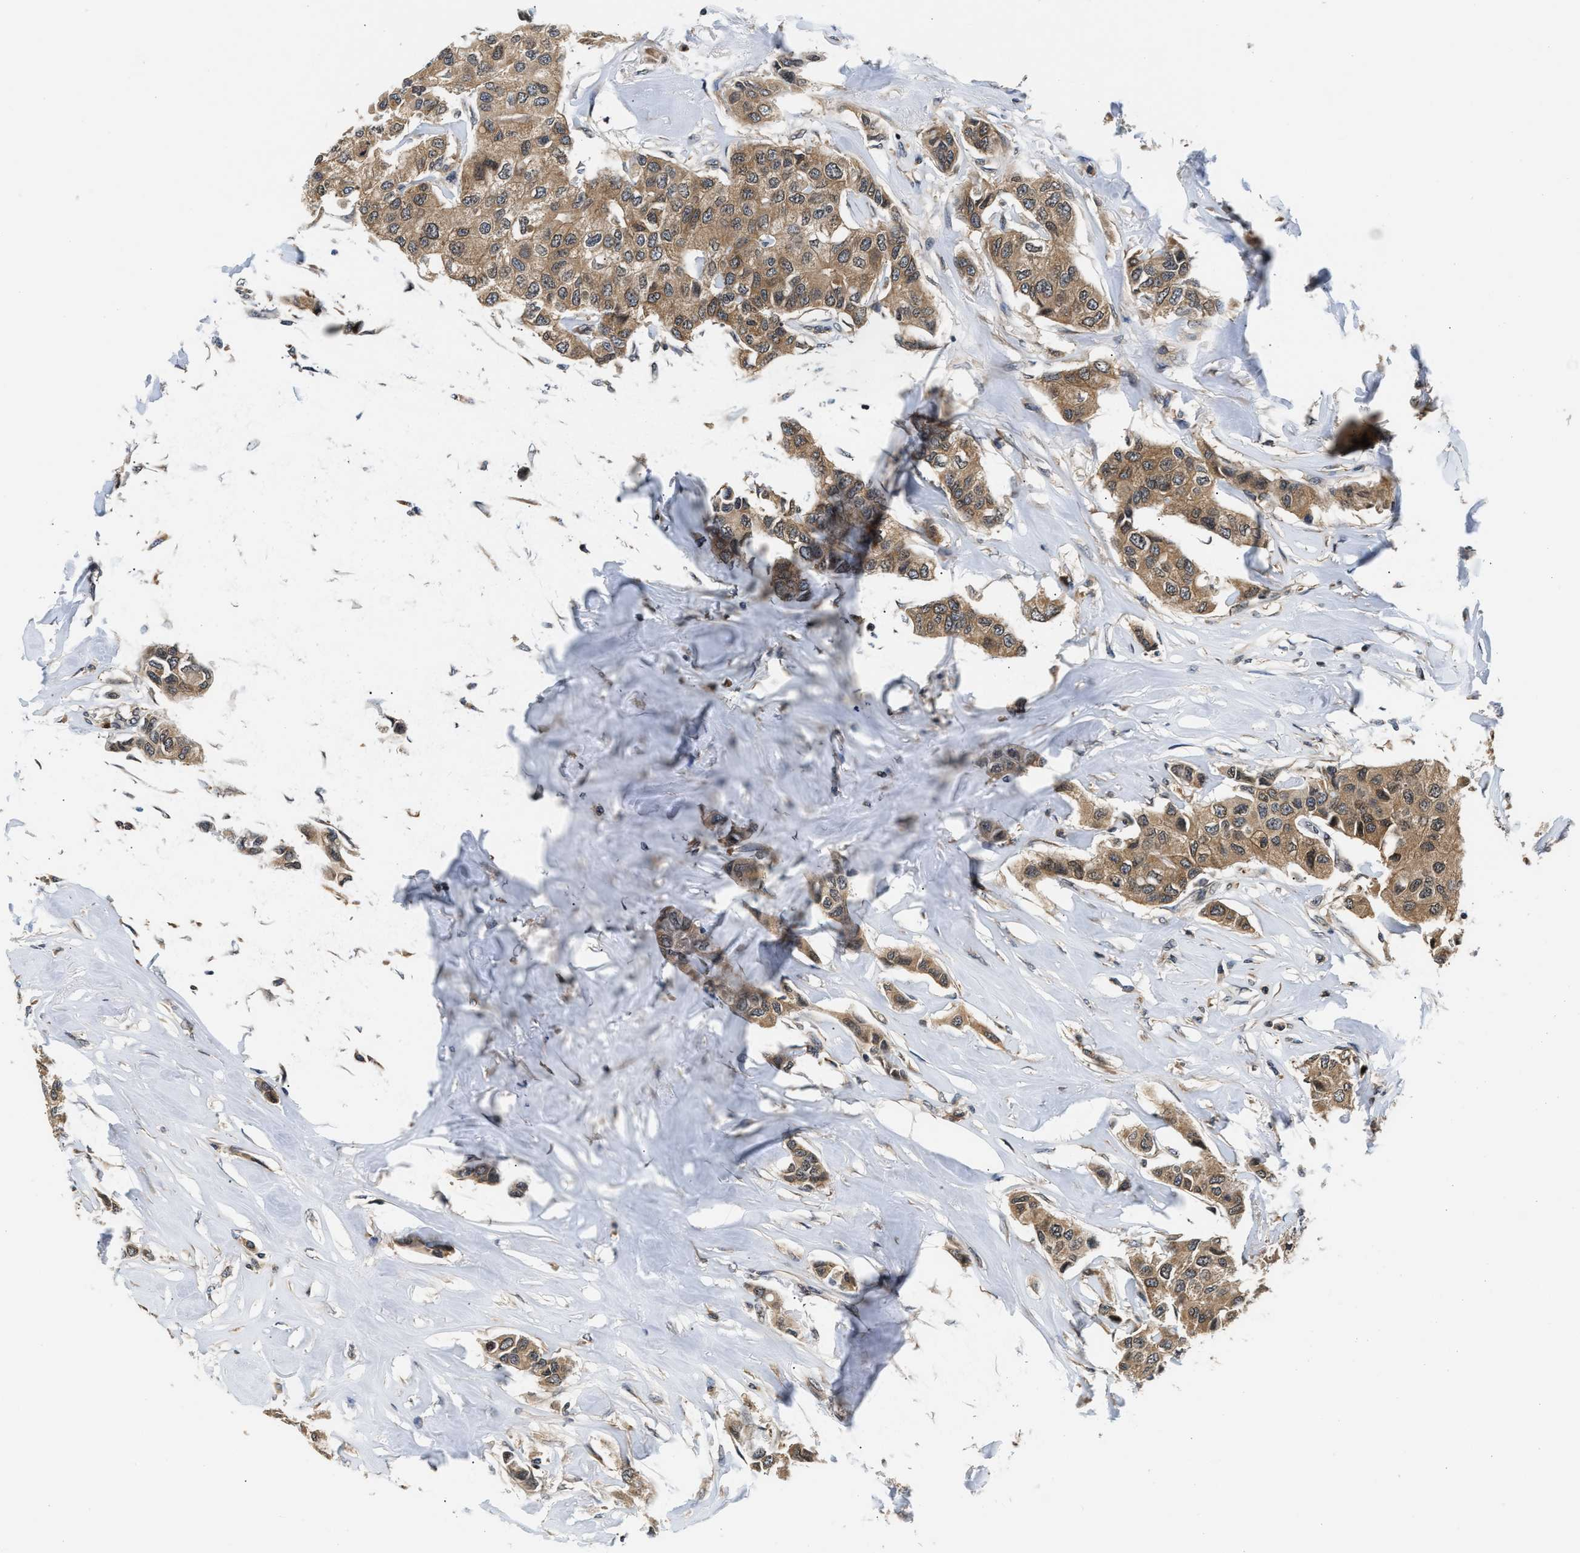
{"staining": {"intensity": "moderate", "quantity": ">75%", "location": "cytoplasmic/membranous"}, "tissue": "breast cancer", "cell_type": "Tumor cells", "image_type": "cancer", "snomed": [{"axis": "morphology", "description": "Duct carcinoma"}, {"axis": "topography", "description": "Breast"}], "caption": "High-power microscopy captured an immunohistochemistry (IHC) micrograph of breast cancer, revealing moderate cytoplasmic/membranous expression in about >75% of tumor cells. (DAB (3,3'-diaminobenzidine) IHC, brown staining for protein, blue staining for nuclei).", "gene": "RAB29", "patient": {"sex": "female", "age": 80}}